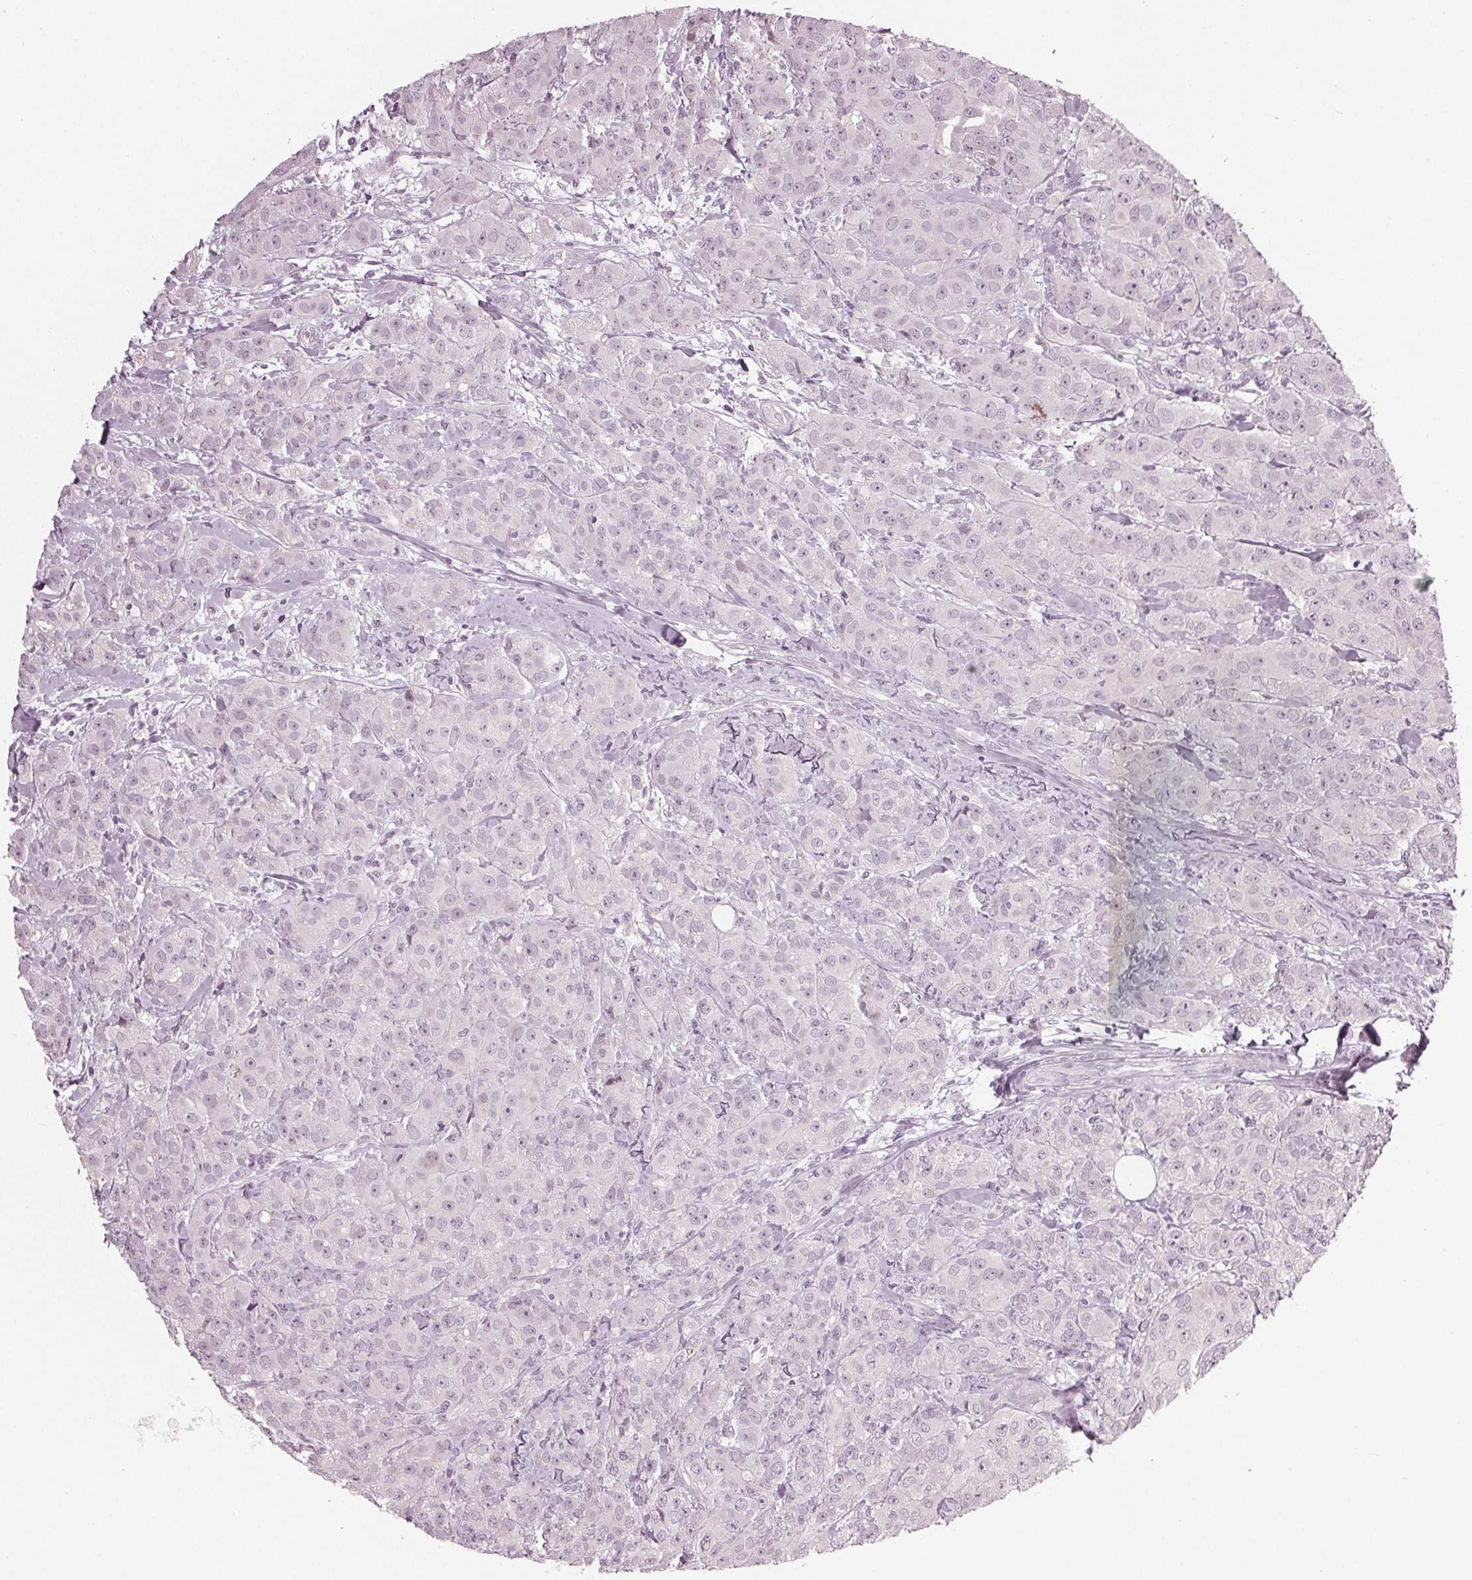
{"staining": {"intensity": "negative", "quantity": "none", "location": "none"}, "tissue": "breast cancer", "cell_type": "Tumor cells", "image_type": "cancer", "snomed": [{"axis": "morphology", "description": "Normal tissue, NOS"}, {"axis": "morphology", "description": "Duct carcinoma"}, {"axis": "topography", "description": "Breast"}], "caption": "Tumor cells show no significant positivity in breast intraductal carcinoma.", "gene": "ADPRHL1", "patient": {"sex": "female", "age": 43}}